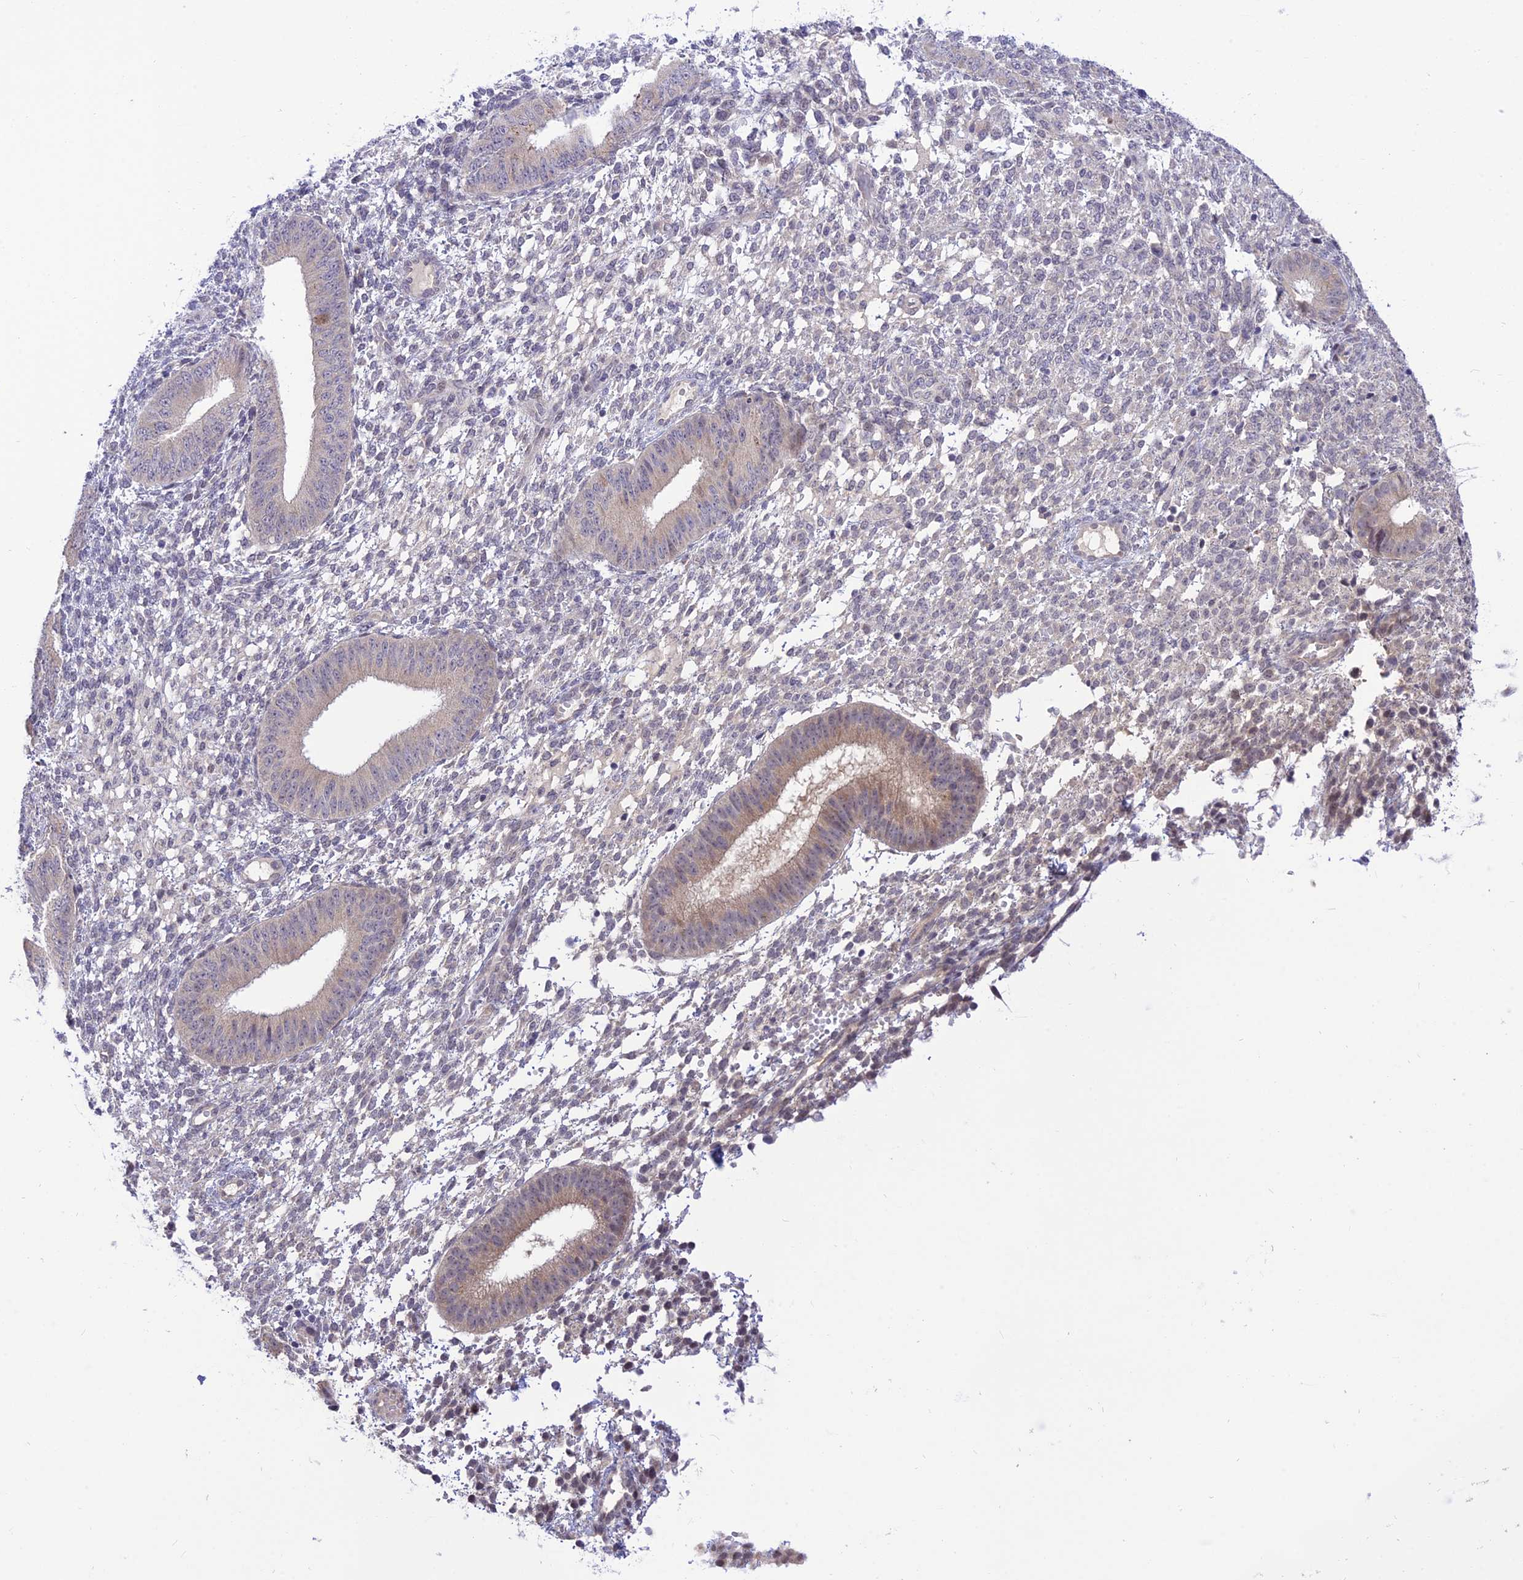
{"staining": {"intensity": "negative", "quantity": "none", "location": "none"}, "tissue": "endometrium", "cell_type": "Cells in endometrial stroma", "image_type": "normal", "snomed": [{"axis": "morphology", "description": "Normal tissue, NOS"}, {"axis": "topography", "description": "Endometrium"}], "caption": "The histopathology image reveals no staining of cells in endometrial stroma in benign endometrium.", "gene": "ZNF837", "patient": {"sex": "female", "age": 49}}